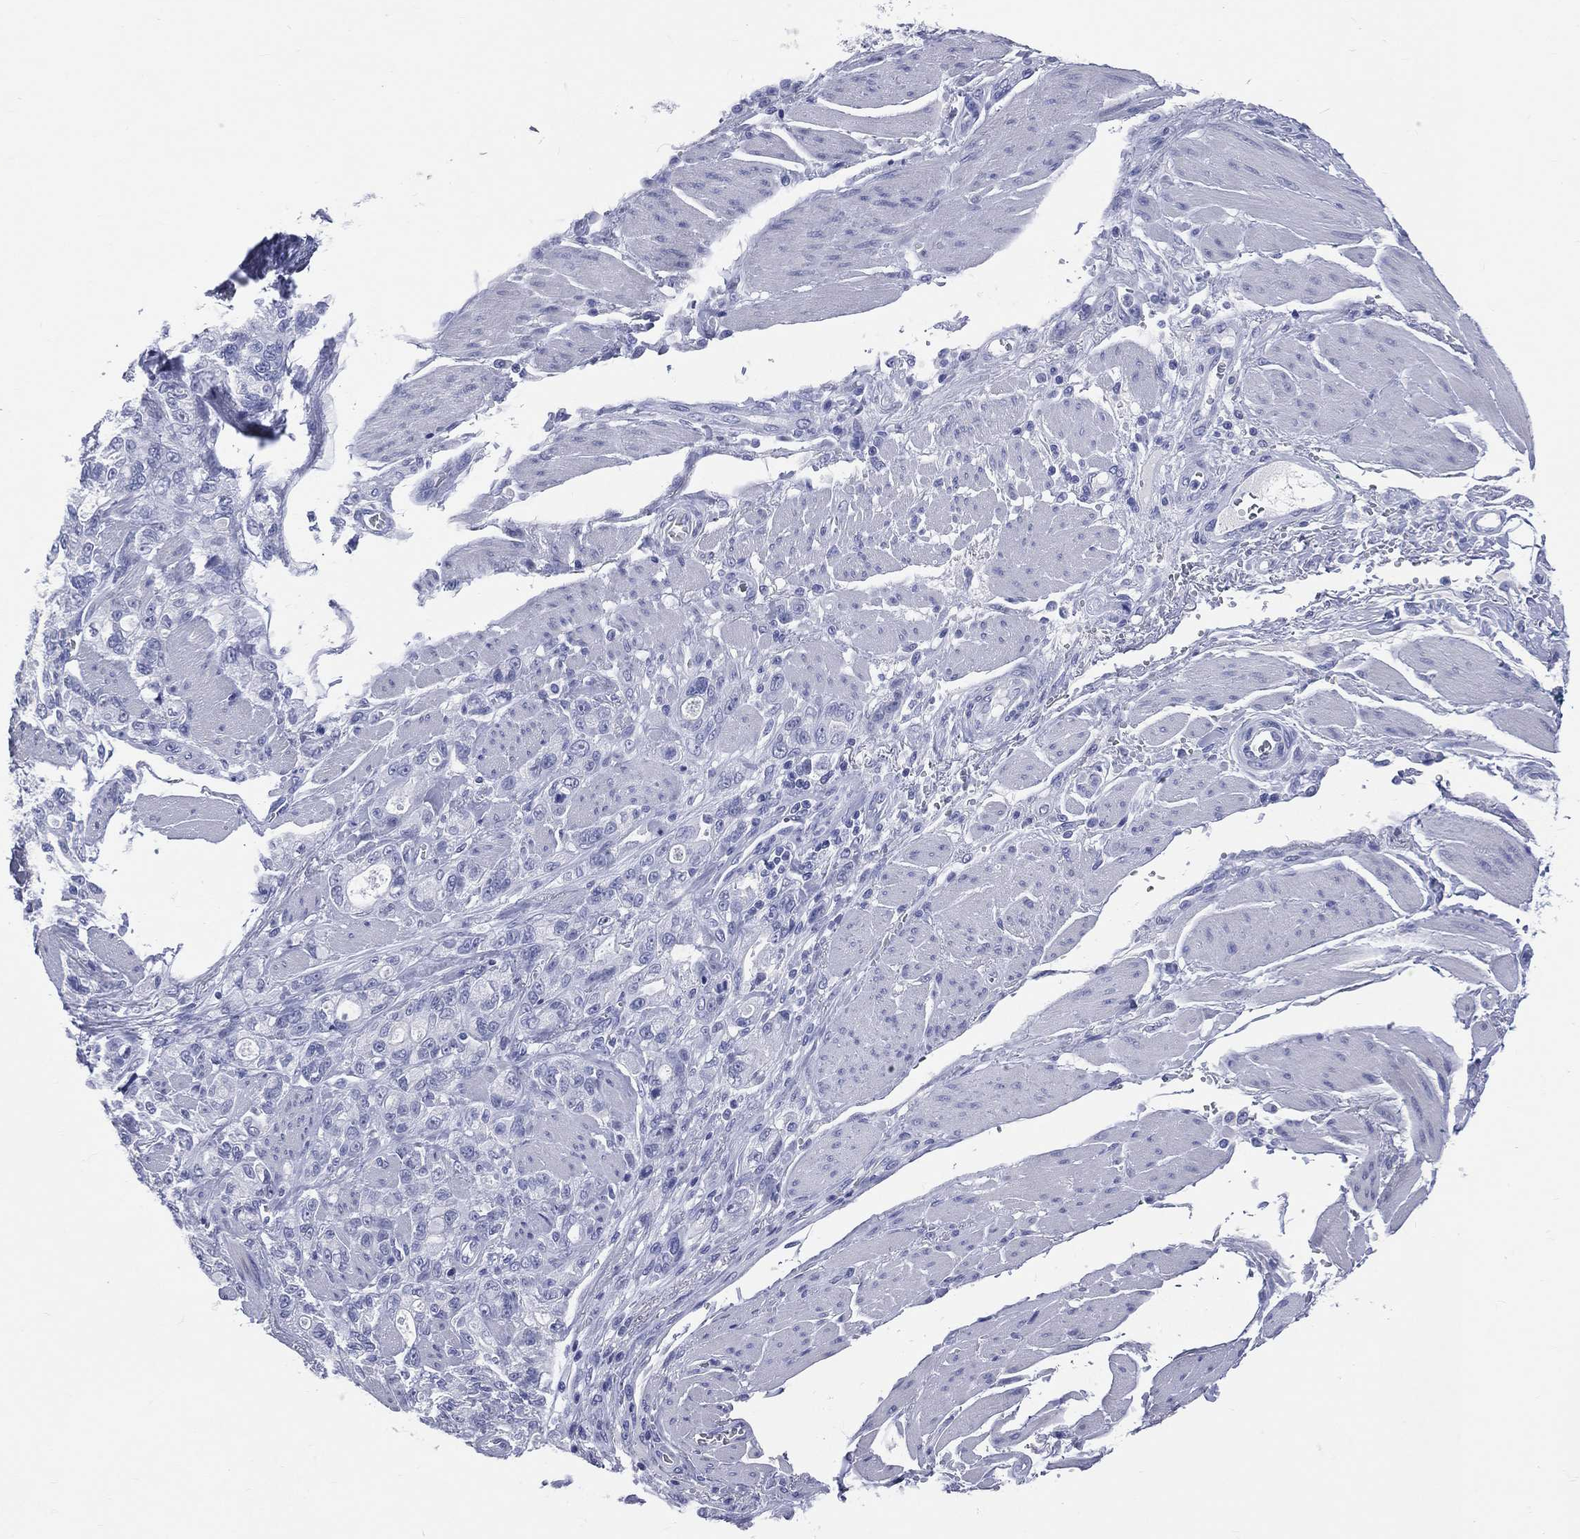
{"staining": {"intensity": "negative", "quantity": "none", "location": "none"}, "tissue": "stomach cancer", "cell_type": "Tumor cells", "image_type": "cancer", "snomed": [{"axis": "morphology", "description": "Adenocarcinoma, NOS"}, {"axis": "topography", "description": "Stomach"}], "caption": "Human adenocarcinoma (stomach) stained for a protein using immunohistochemistry (IHC) demonstrates no staining in tumor cells.", "gene": "CYLC1", "patient": {"sex": "male", "age": 63}}